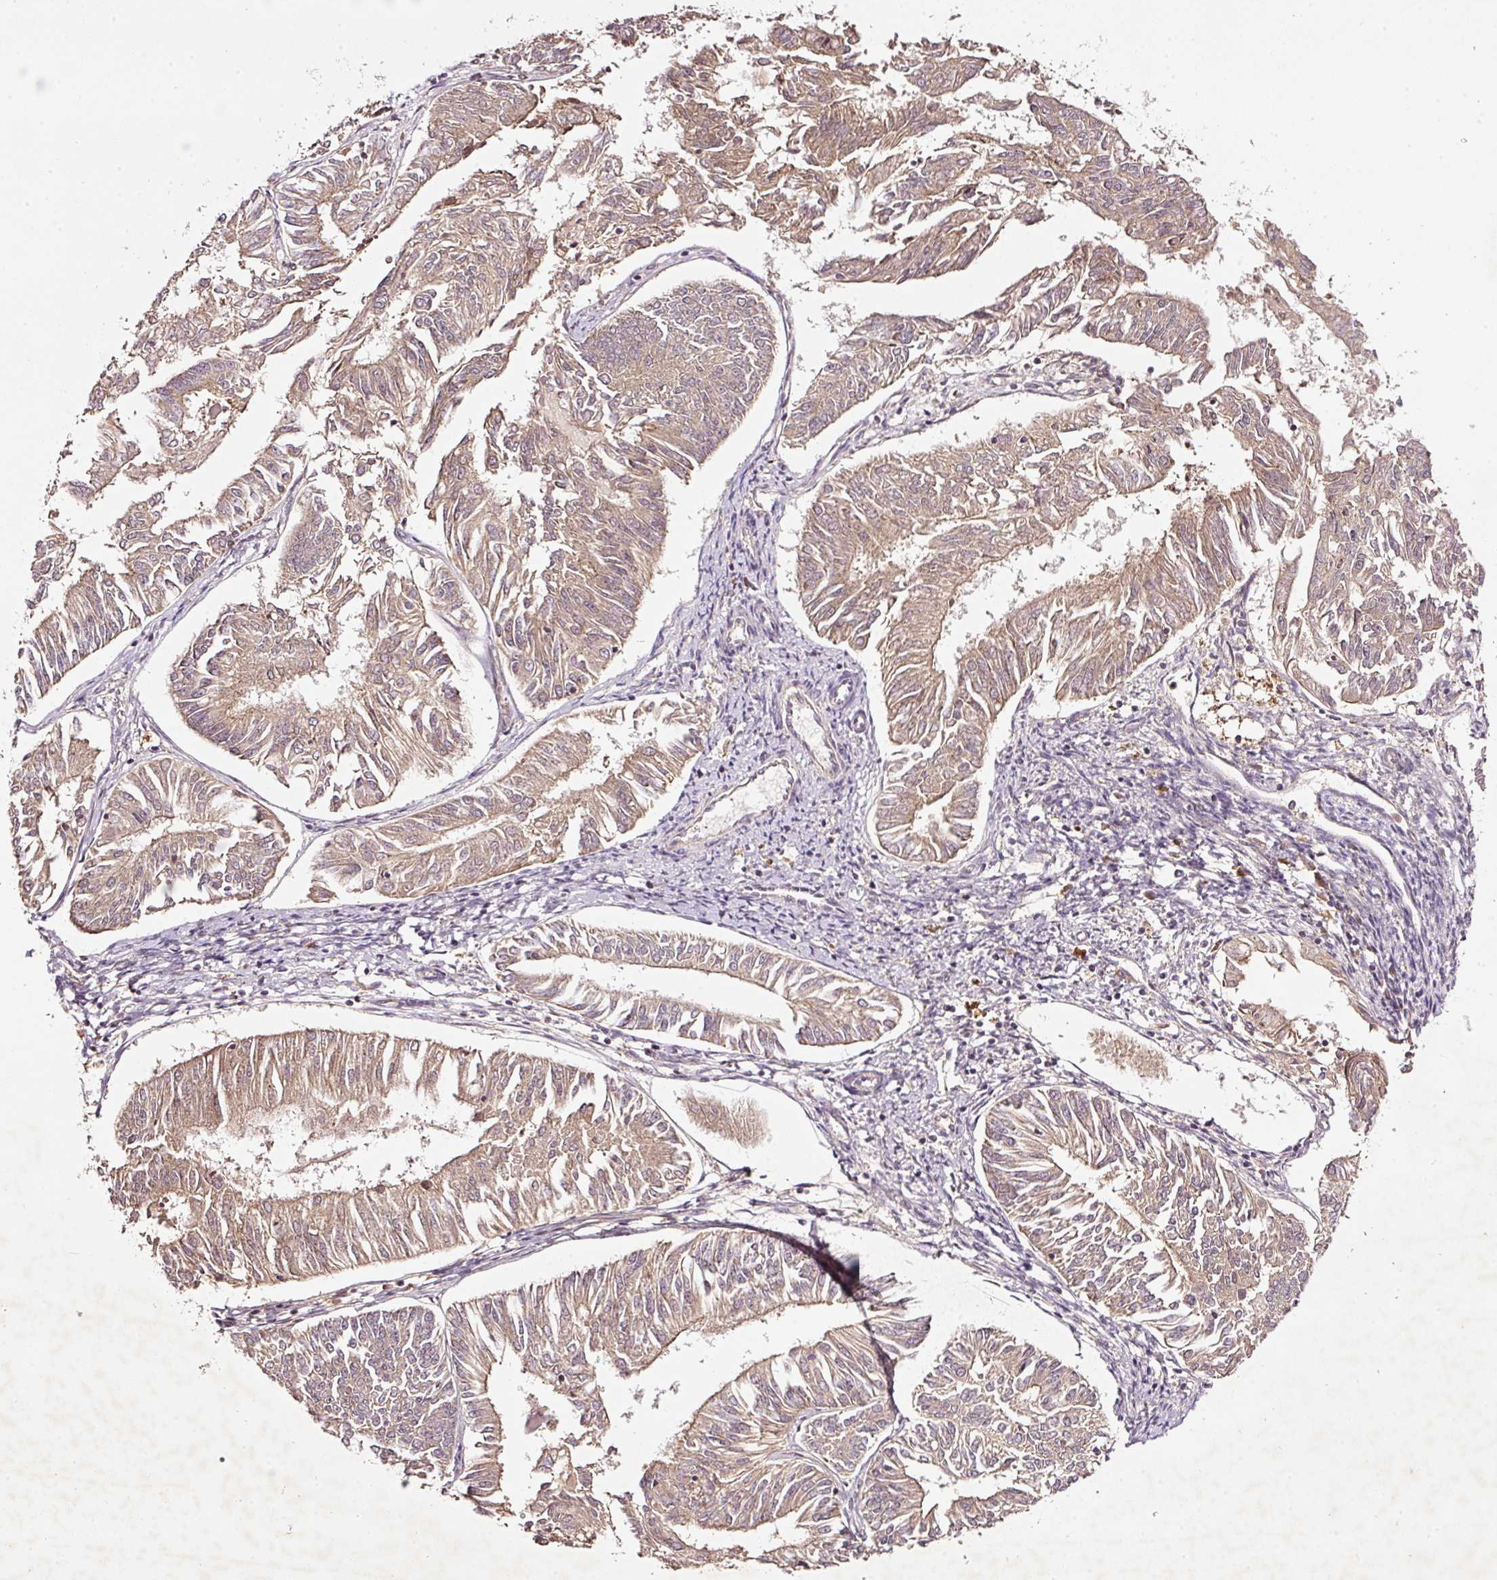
{"staining": {"intensity": "weak", "quantity": ">75%", "location": "cytoplasmic/membranous"}, "tissue": "endometrial cancer", "cell_type": "Tumor cells", "image_type": "cancer", "snomed": [{"axis": "morphology", "description": "Adenocarcinoma, NOS"}, {"axis": "topography", "description": "Endometrium"}], "caption": "The image reveals staining of endometrial cancer, revealing weak cytoplasmic/membranous protein staining (brown color) within tumor cells.", "gene": "PCDHB1", "patient": {"sex": "female", "age": 58}}